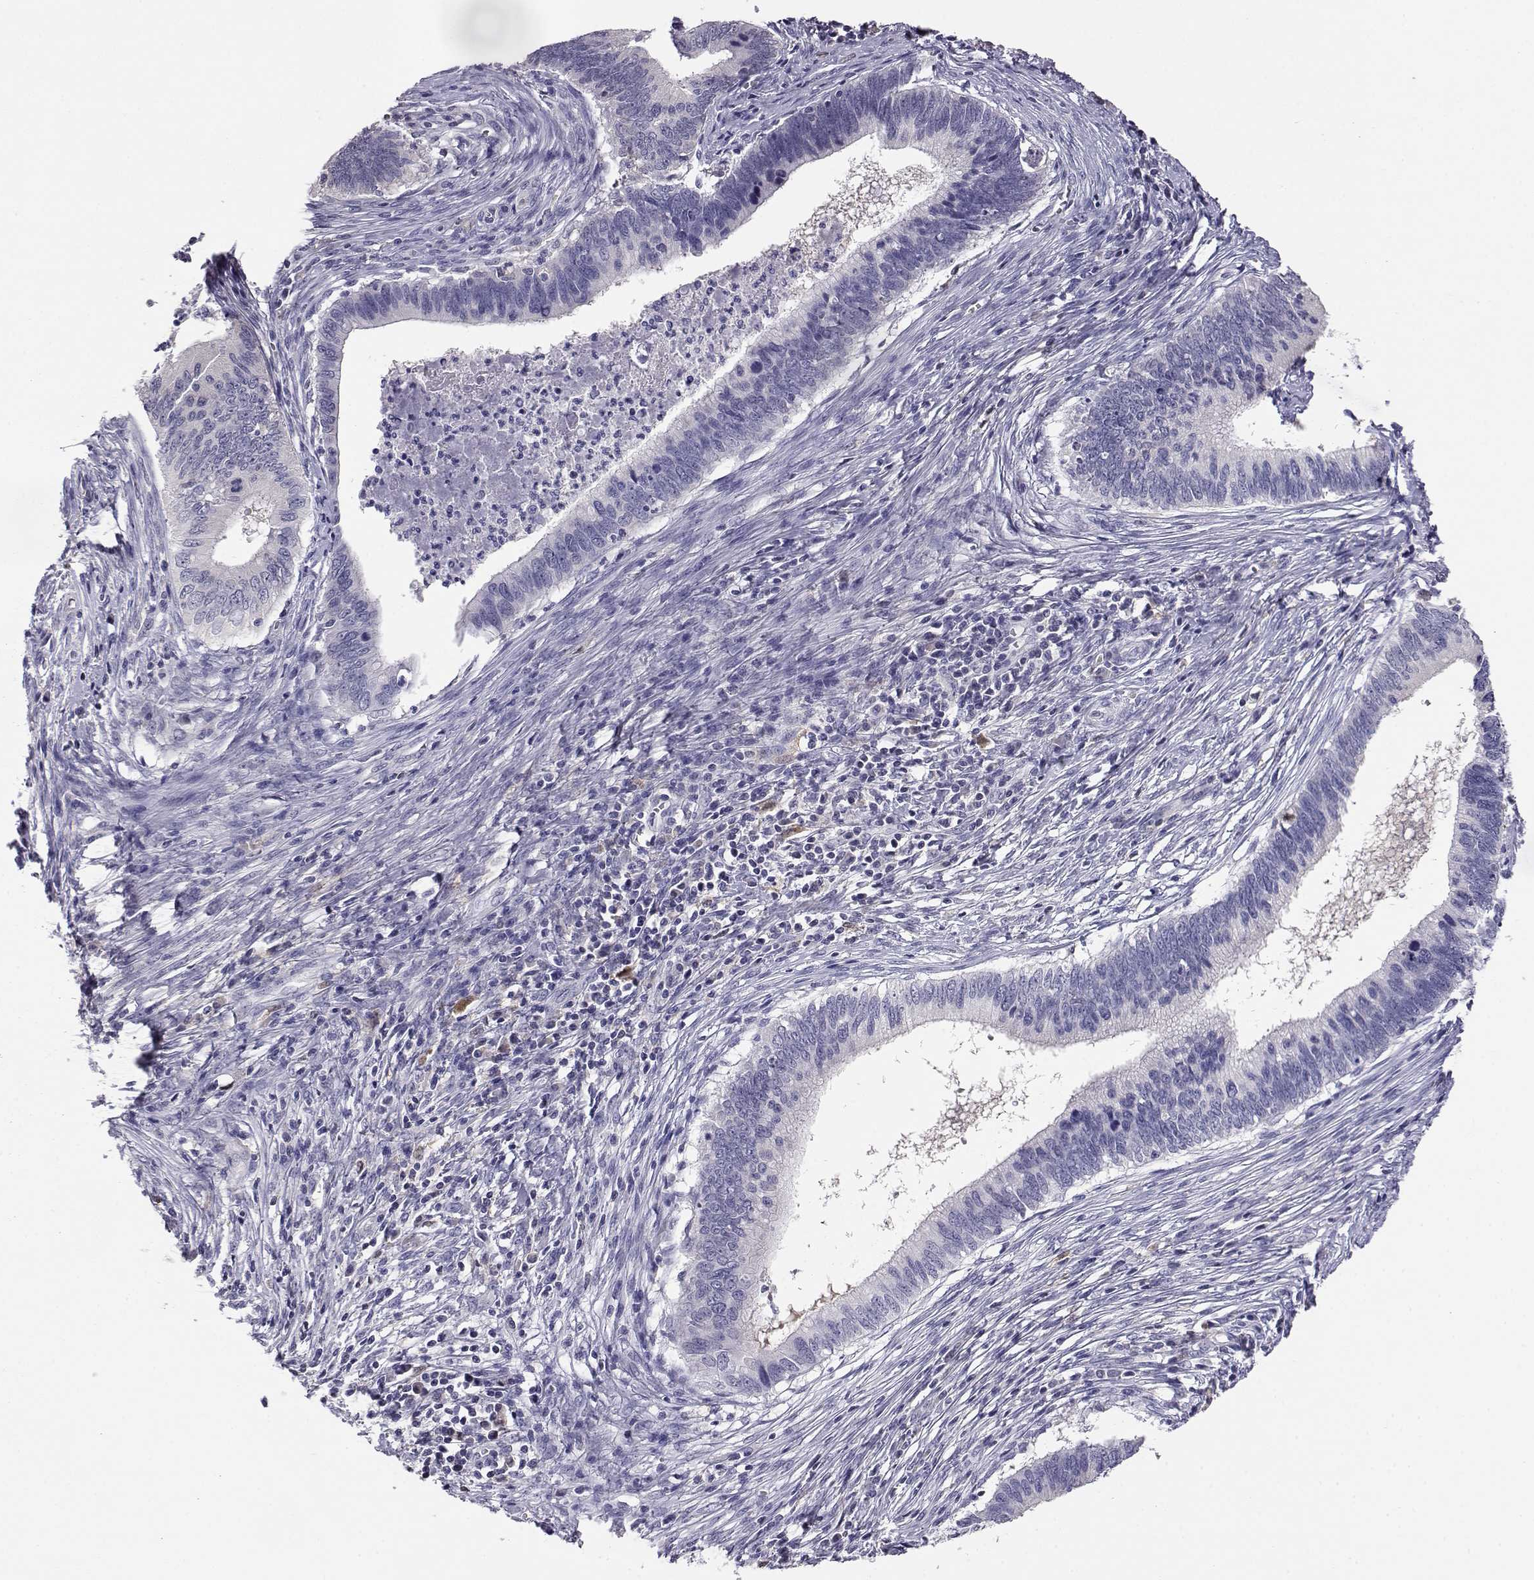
{"staining": {"intensity": "negative", "quantity": "none", "location": "none"}, "tissue": "cervical cancer", "cell_type": "Tumor cells", "image_type": "cancer", "snomed": [{"axis": "morphology", "description": "Adenocarcinoma, NOS"}, {"axis": "topography", "description": "Cervix"}], "caption": "Tumor cells are negative for protein expression in human adenocarcinoma (cervical).", "gene": "AKR1B1", "patient": {"sex": "female", "age": 42}}